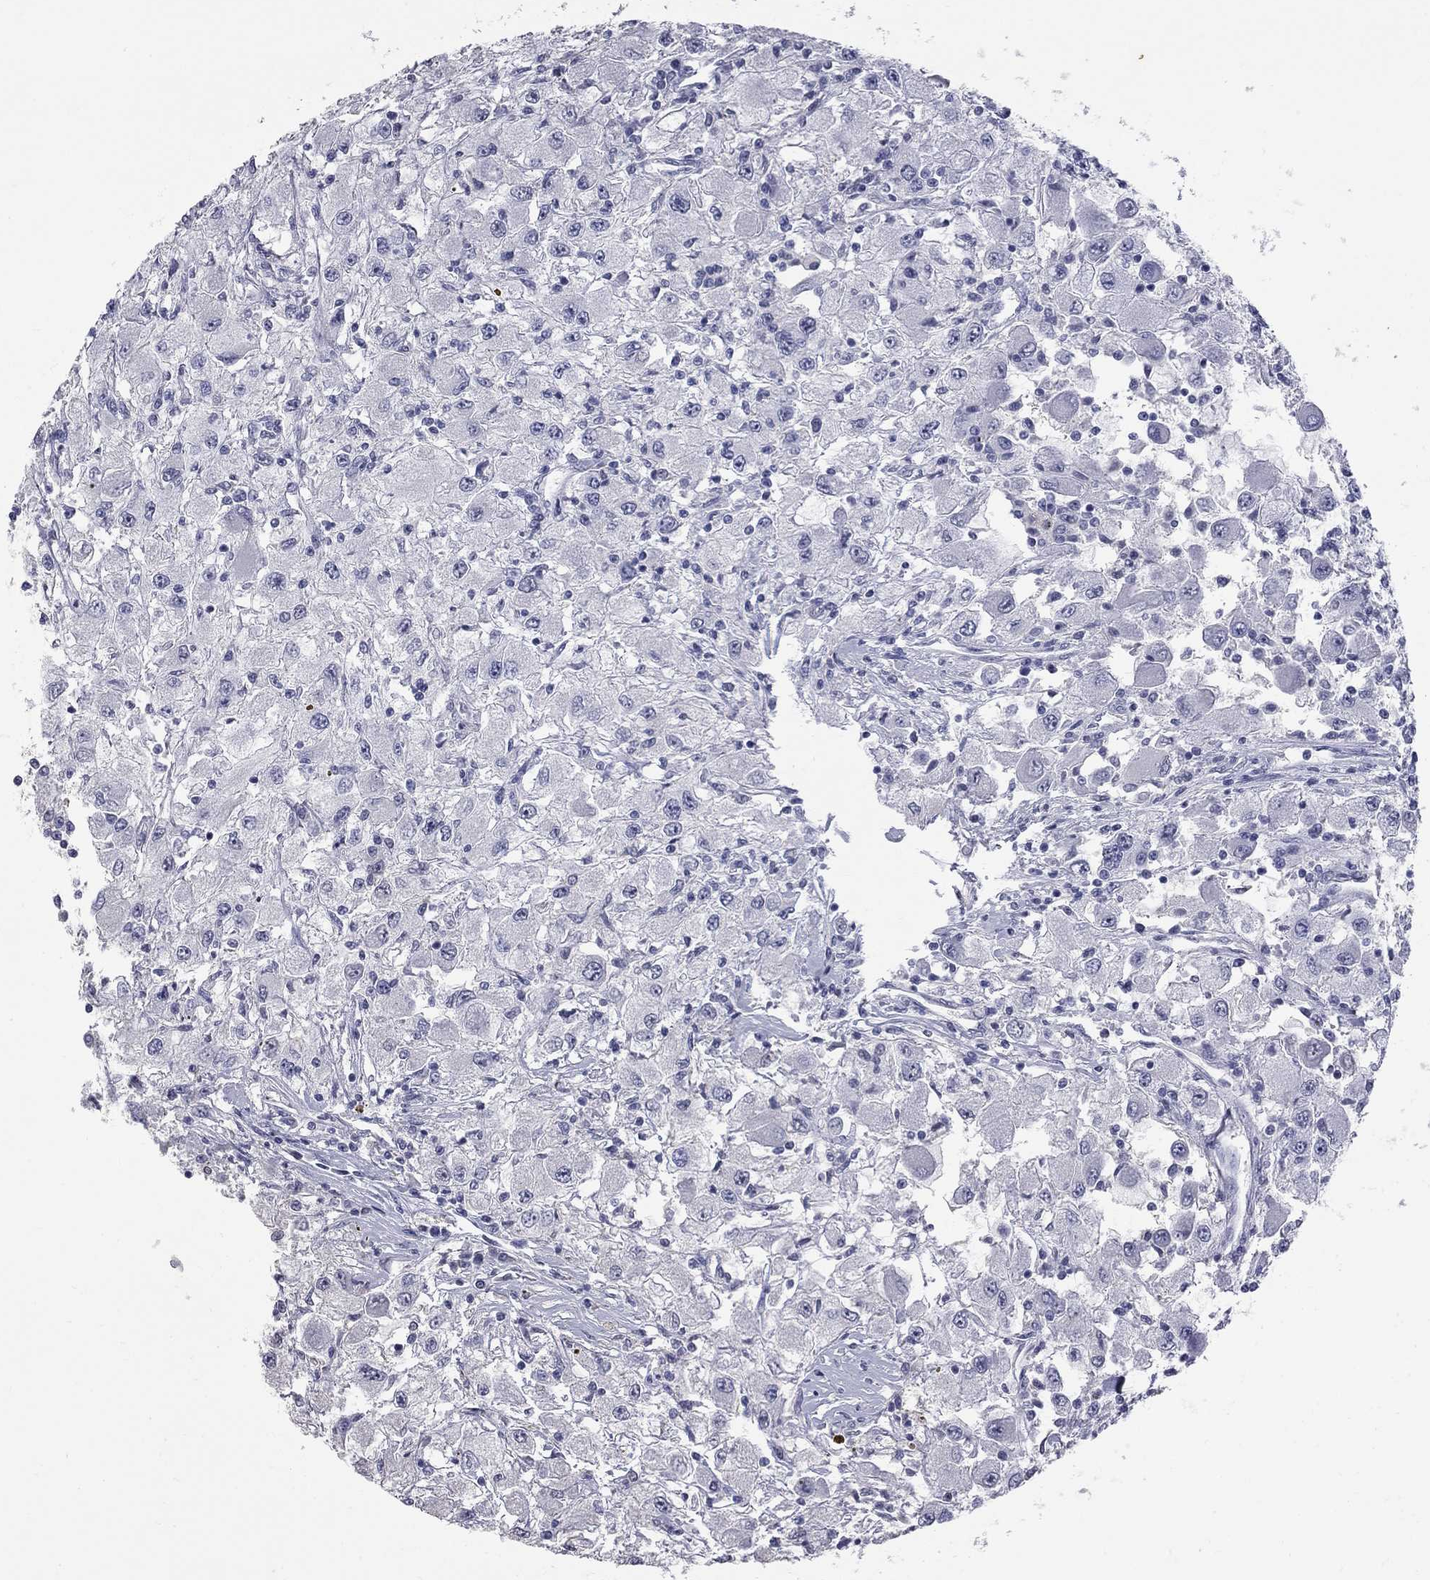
{"staining": {"intensity": "negative", "quantity": "none", "location": "none"}, "tissue": "renal cancer", "cell_type": "Tumor cells", "image_type": "cancer", "snomed": [{"axis": "morphology", "description": "Adenocarcinoma, NOS"}, {"axis": "topography", "description": "Kidney"}], "caption": "This is an immunohistochemistry (IHC) micrograph of human renal cancer (adenocarcinoma). There is no staining in tumor cells.", "gene": "ZNF154", "patient": {"sex": "female", "age": 67}}